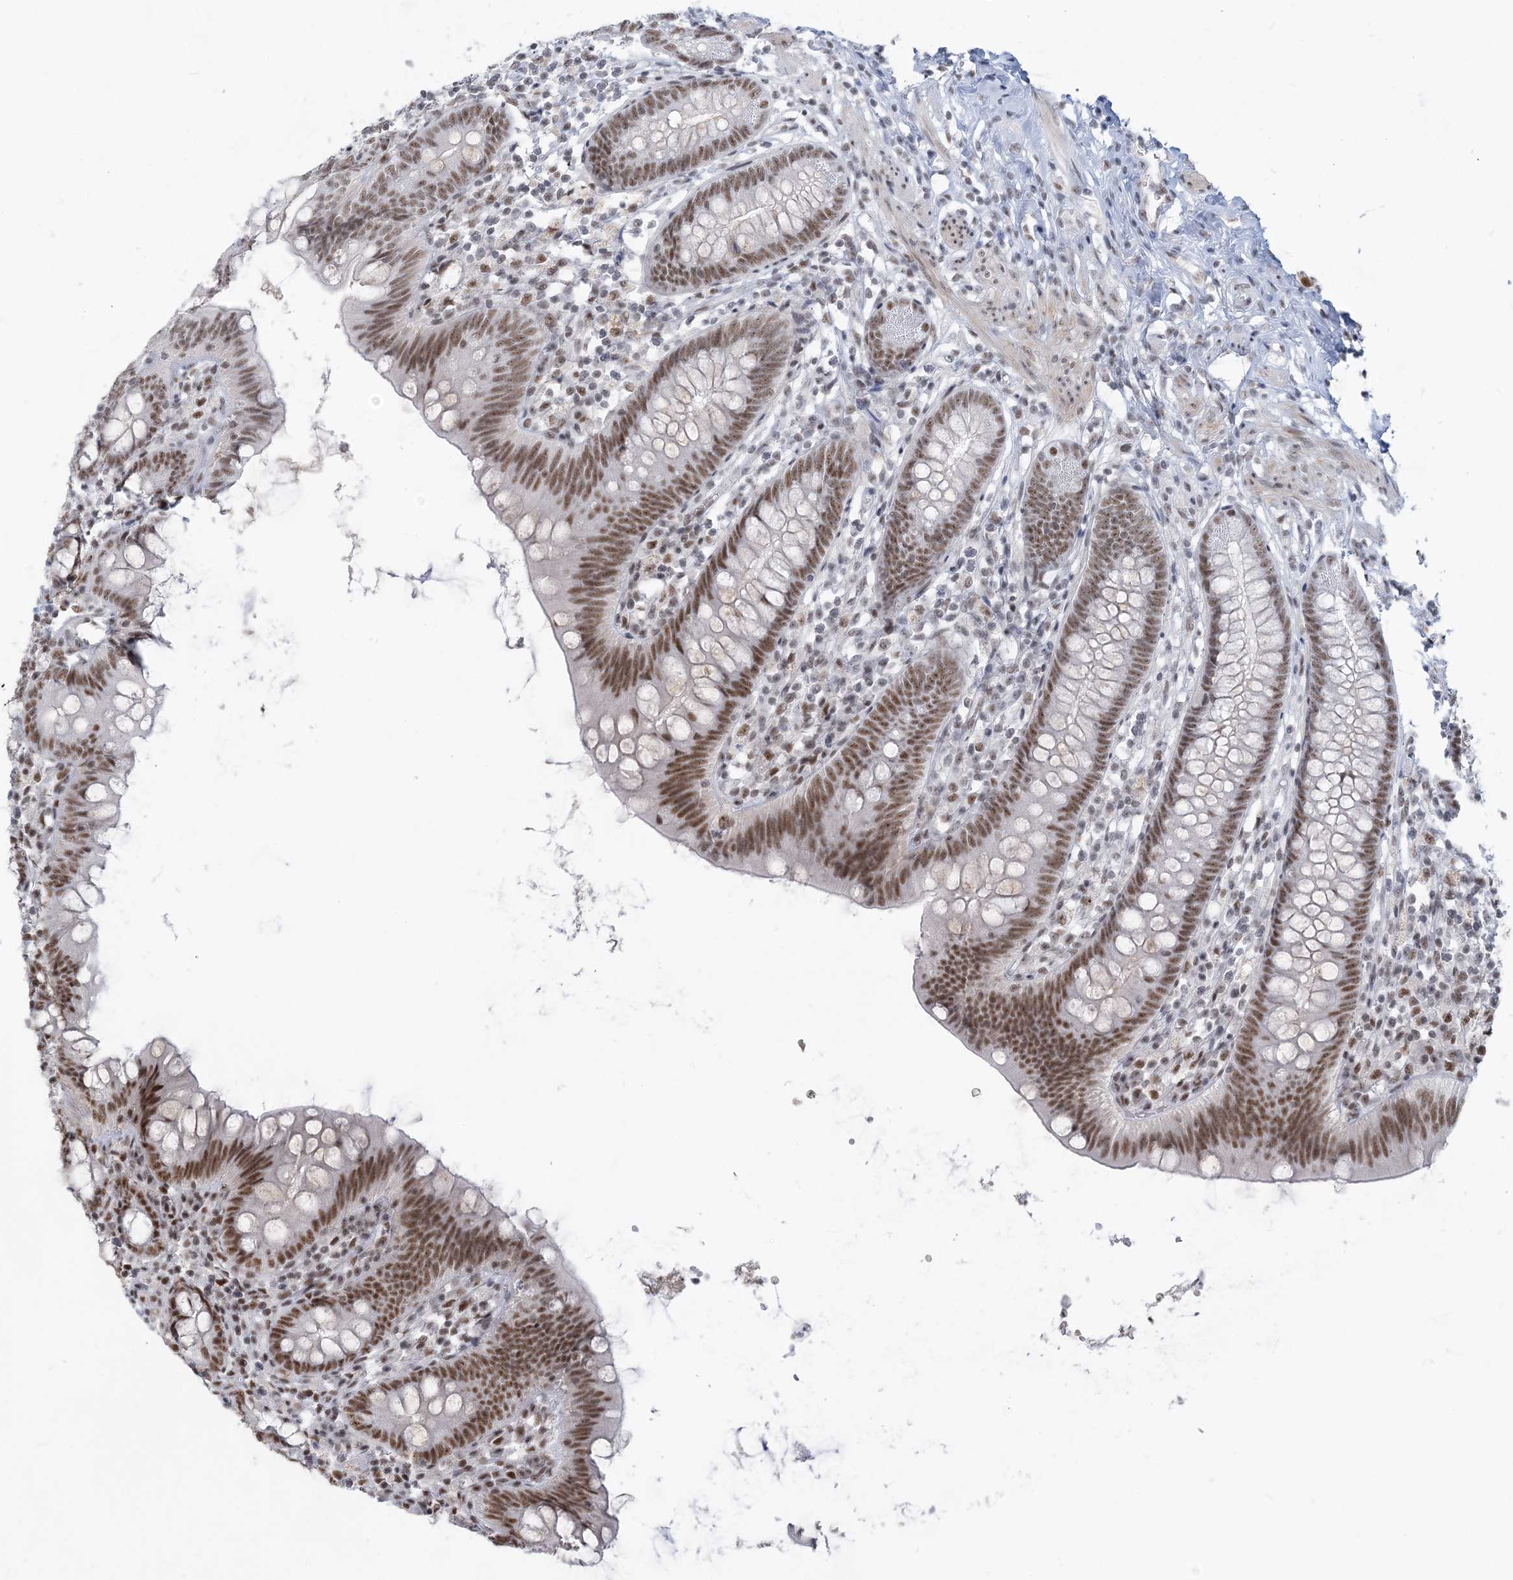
{"staining": {"intensity": "moderate", "quantity": "25%-75%", "location": "nuclear"}, "tissue": "appendix", "cell_type": "Glandular cells", "image_type": "normal", "snomed": [{"axis": "morphology", "description": "Normal tissue, NOS"}, {"axis": "topography", "description": "Appendix"}], "caption": "Appendix was stained to show a protein in brown. There is medium levels of moderate nuclear expression in about 25%-75% of glandular cells.", "gene": "PLRG1", "patient": {"sex": "female", "age": 62}}